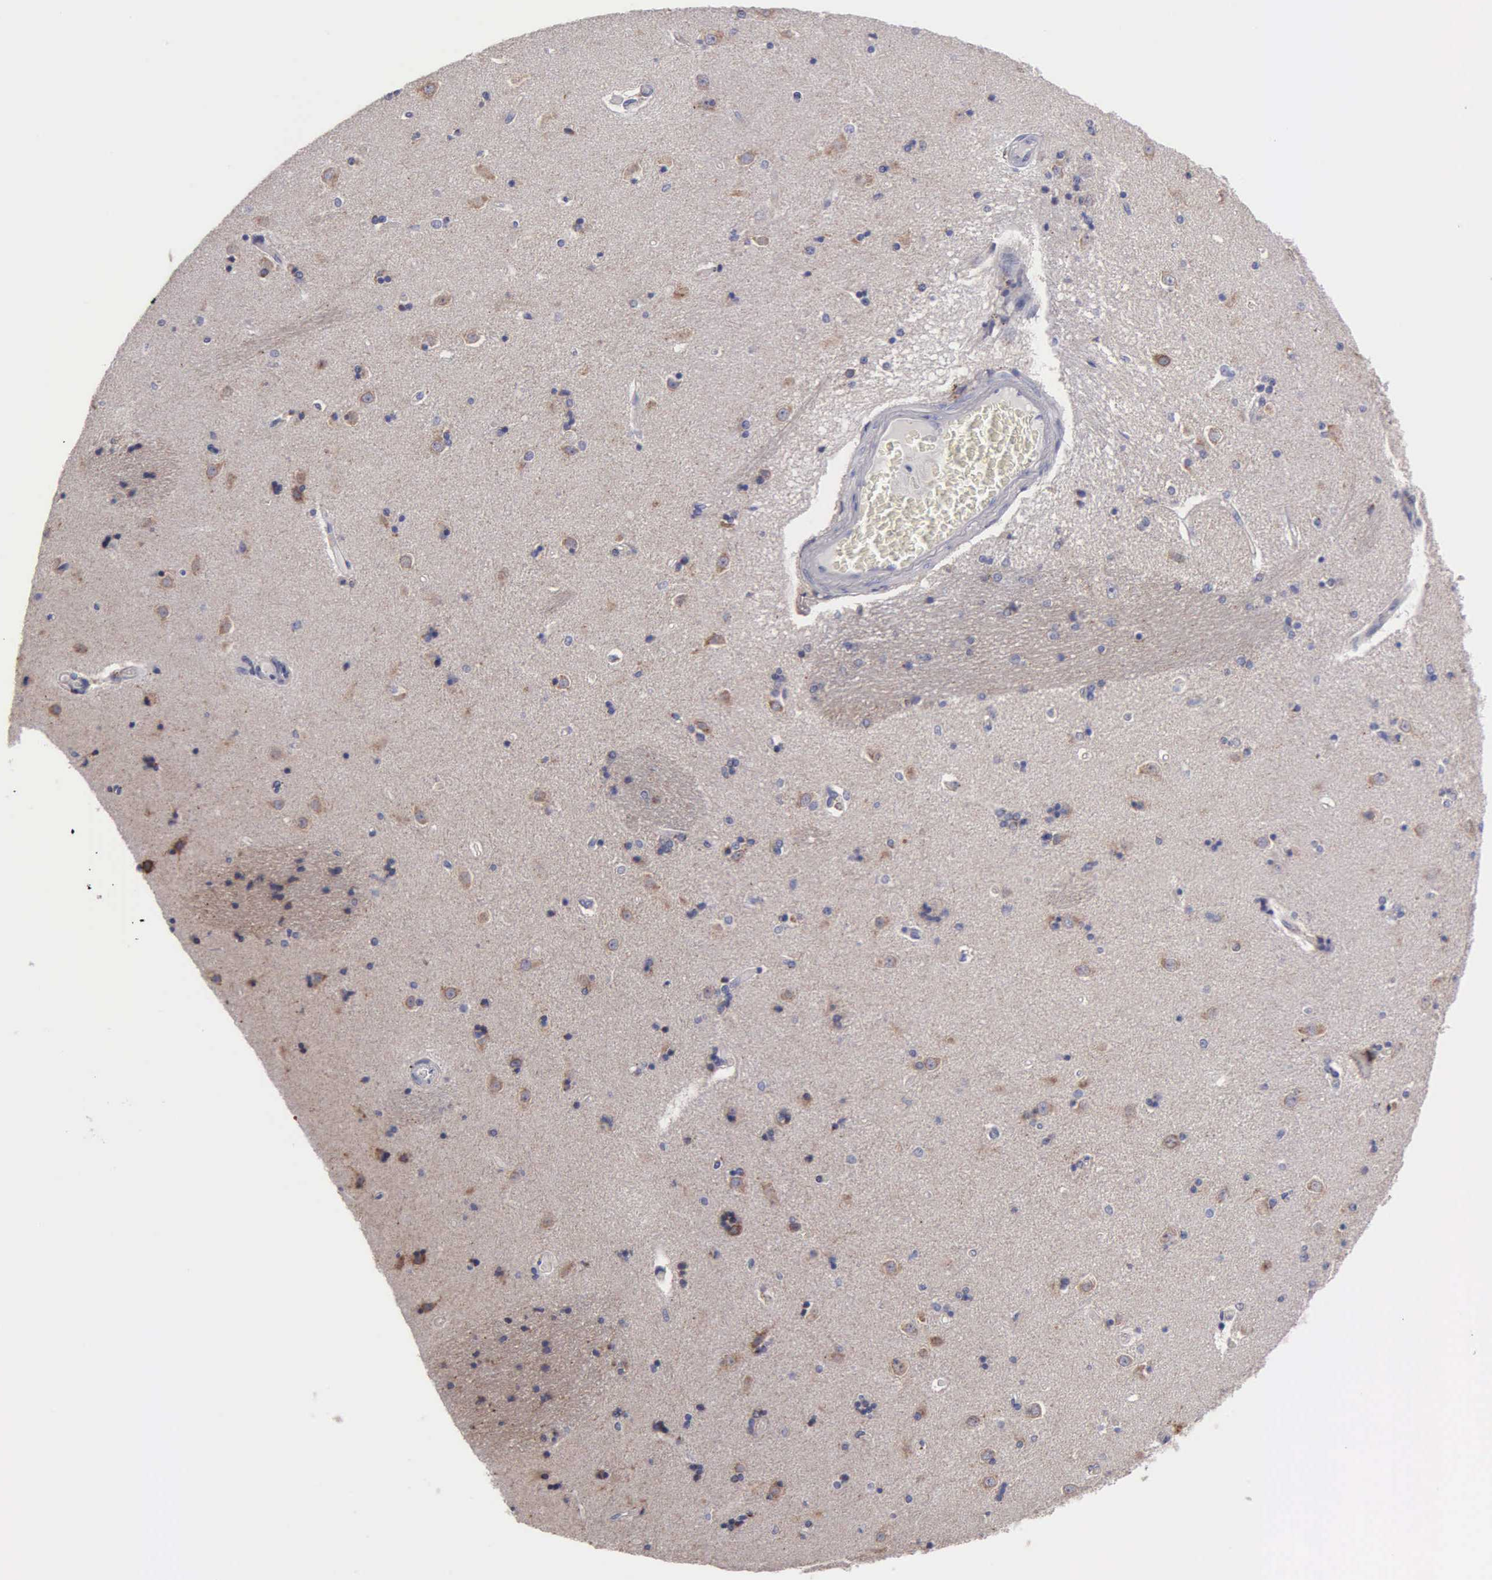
{"staining": {"intensity": "weak", "quantity": "25%-75%", "location": "cytoplasmic/membranous"}, "tissue": "caudate", "cell_type": "Glial cells", "image_type": "normal", "snomed": [{"axis": "morphology", "description": "Normal tissue, NOS"}, {"axis": "topography", "description": "Lateral ventricle wall"}], "caption": "Immunohistochemical staining of unremarkable human caudate shows weak cytoplasmic/membranous protein expression in about 25%-75% of glial cells.", "gene": "APP", "patient": {"sex": "female", "age": 54}}